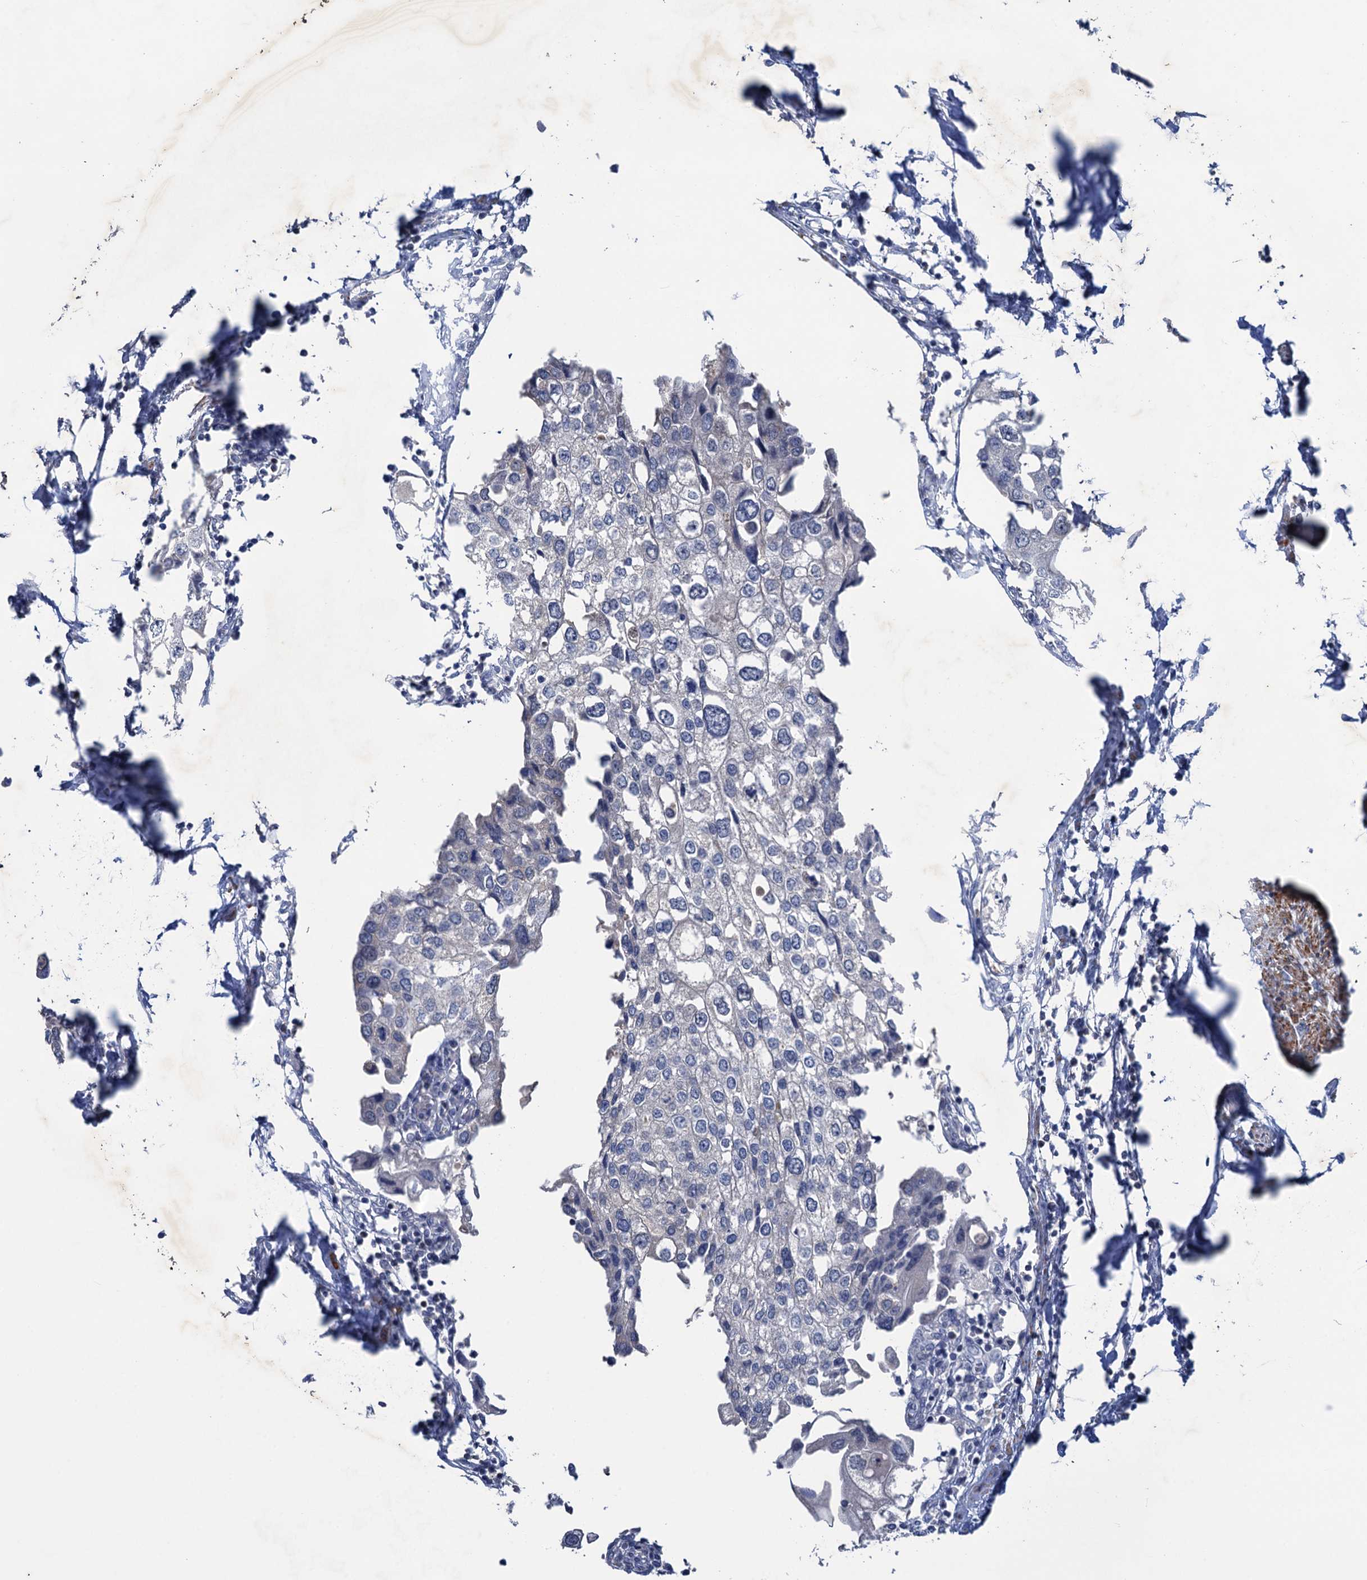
{"staining": {"intensity": "negative", "quantity": "none", "location": "none"}, "tissue": "urothelial cancer", "cell_type": "Tumor cells", "image_type": "cancer", "snomed": [{"axis": "morphology", "description": "Urothelial carcinoma, High grade"}, {"axis": "topography", "description": "Urinary bladder"}], "caption": "The image exhibits no significant positivity in tumor cells of high-grade urothelial carcinoma.", "gene": "ESYT3", "patient": {"sex": "male", "age": 64}}